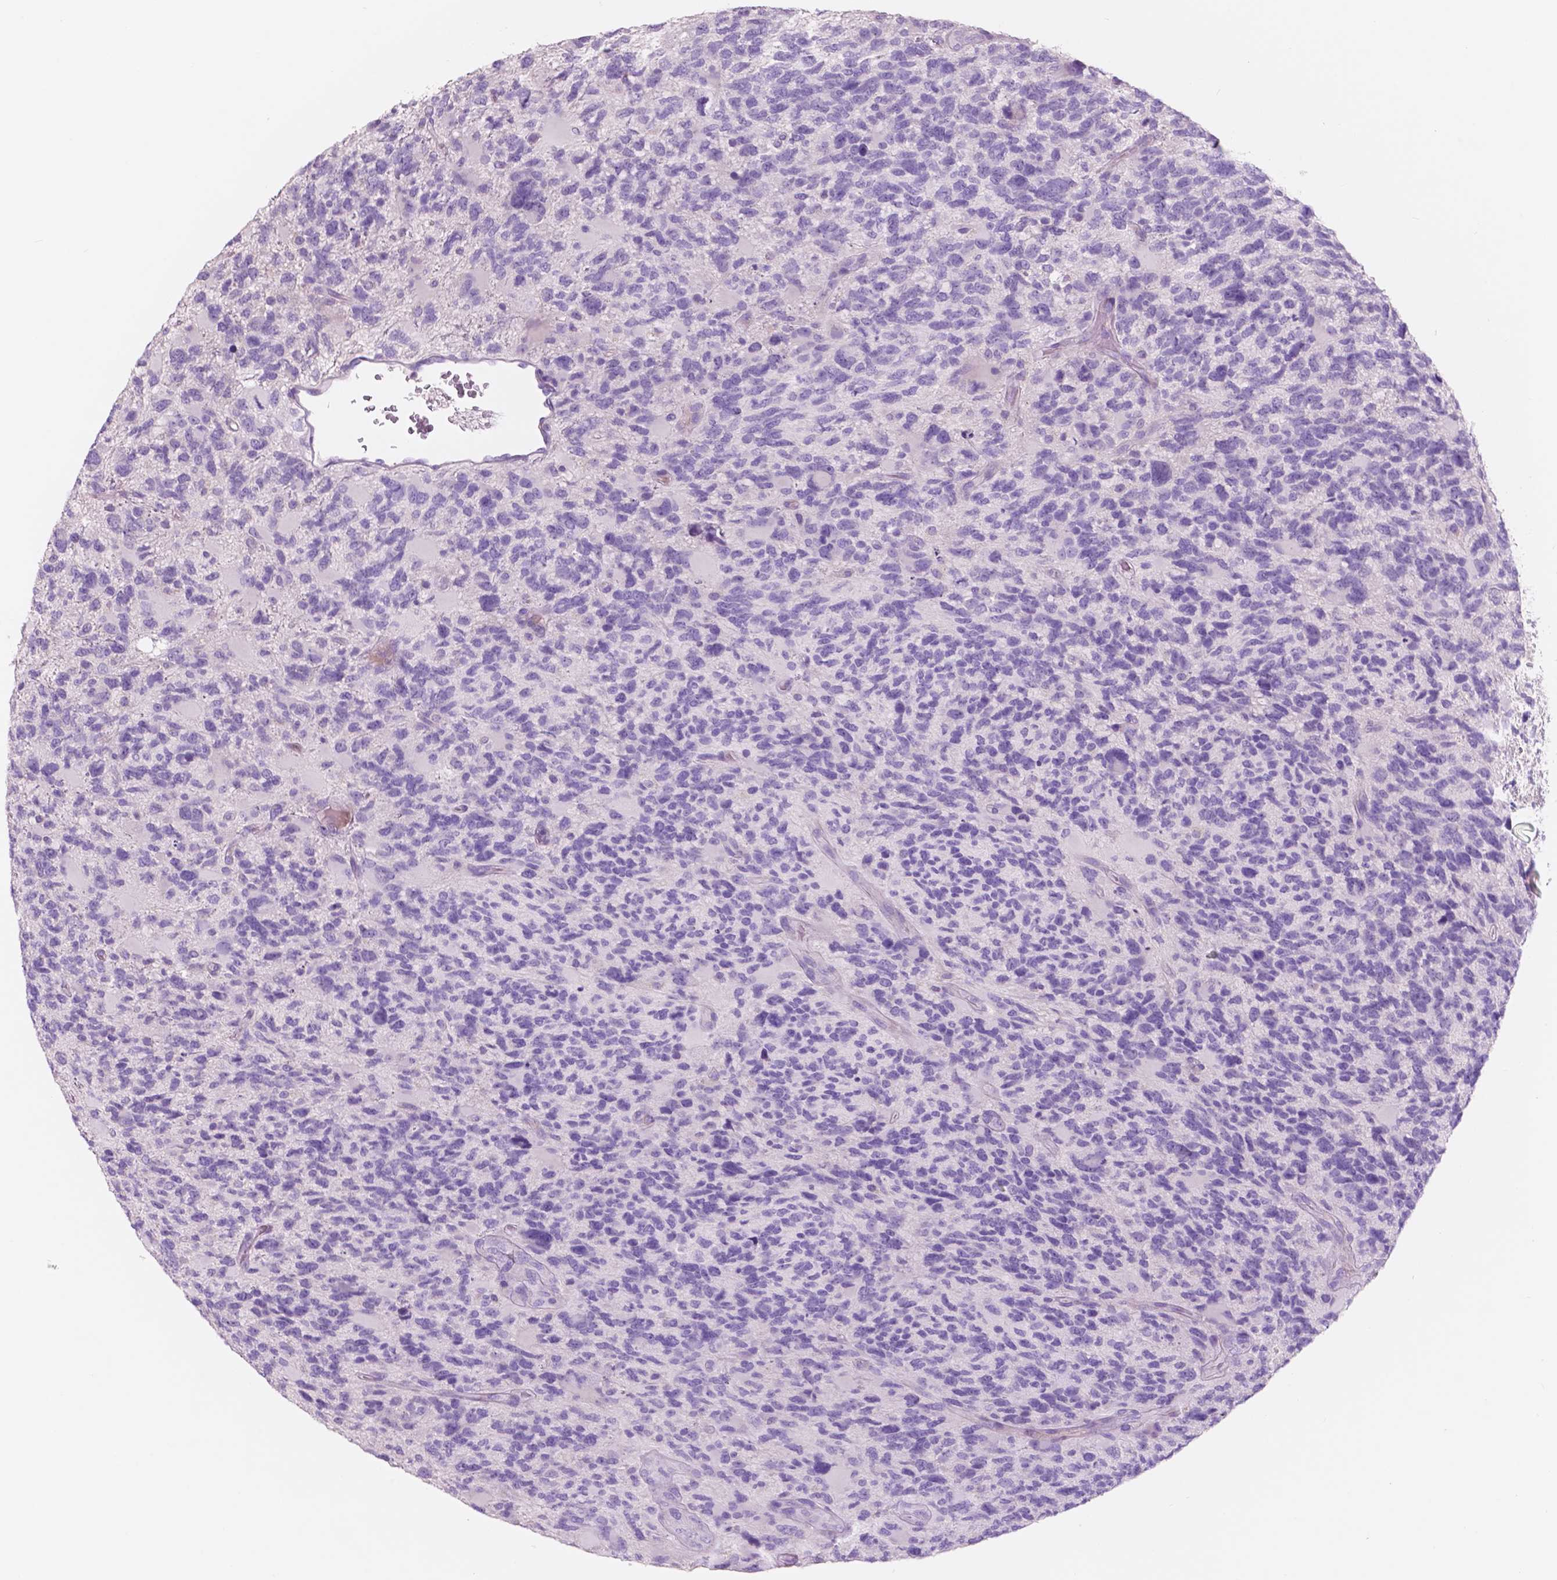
{"staining": {"intensity": "negative", "quantity": "none", "location": "none"}, "tissue": "glioma", "cell_type": "Tumor cells", "image_type": "cancer", "snomed": [{"axis": "morphology", "description": "Glioma, malignant, High grade"}, {"axis": "topography", "description": "Brain"}], "caption": "An immunohistochemistry micrograph of malignant glioma (high-grade) is shown. There is no staining in tumor cells of malignant glioma (high-grade).", "gene": "CUZD1", "patient": {"sex": "female", "age": 71}}